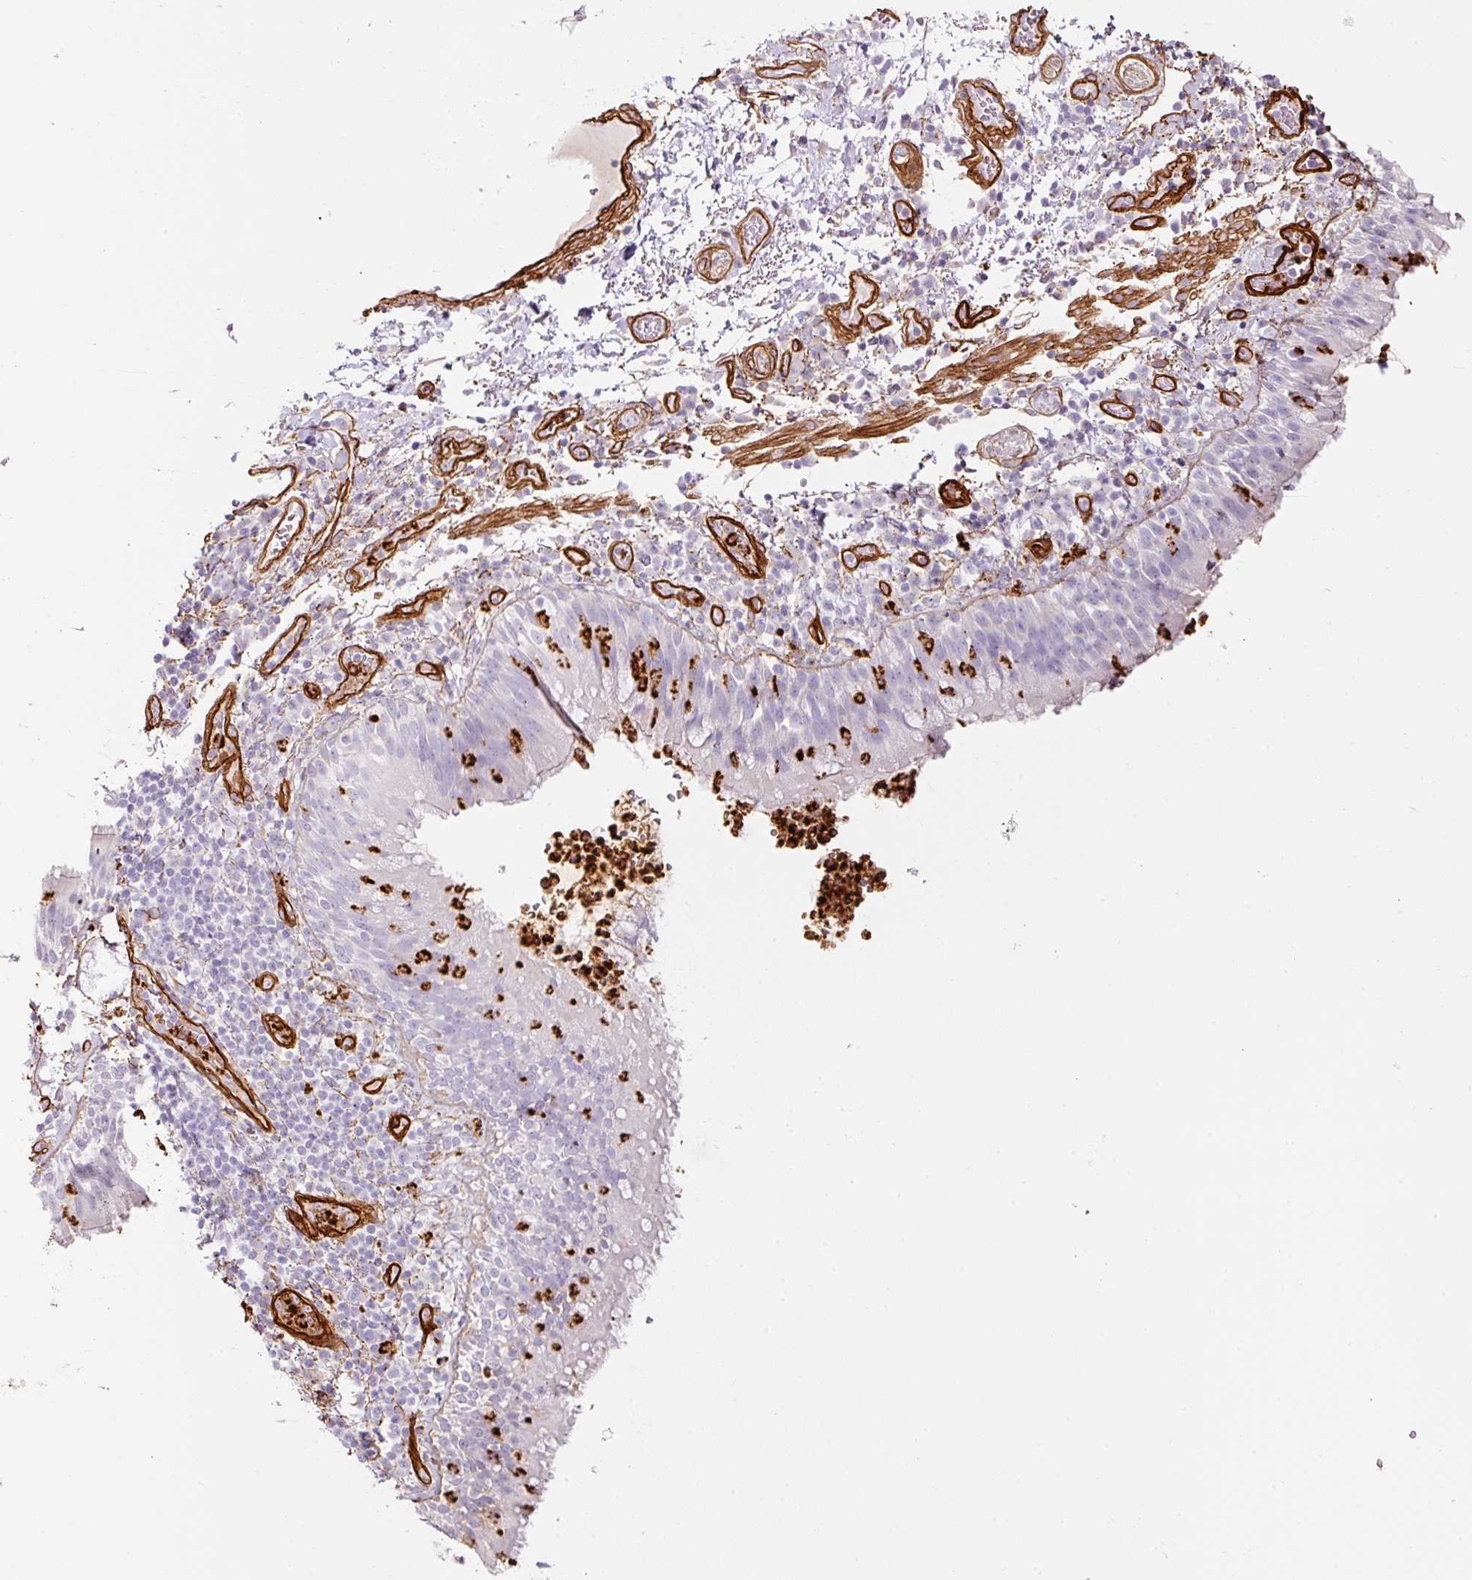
{"staining": {"intensity": "negative", "quantity": "none", "location": "none"}, "tissue": "bronchus", "cell_type": "Respiratory epithelial cells", "image_type": "normal", "snomed": [{"axis": "morphology", "description": "Normal tissue, NOS"}, {"axis": "topography", "description": "Cartilage tissue"}, {"axis": "topography", "description": "Bronchus"}], "caption": "Micrograph shows no protein expression in respiratory epithelial cells of normal bronchus.", "gene": "LOXL4", "patient": {"sex": "male", "age": 56}}